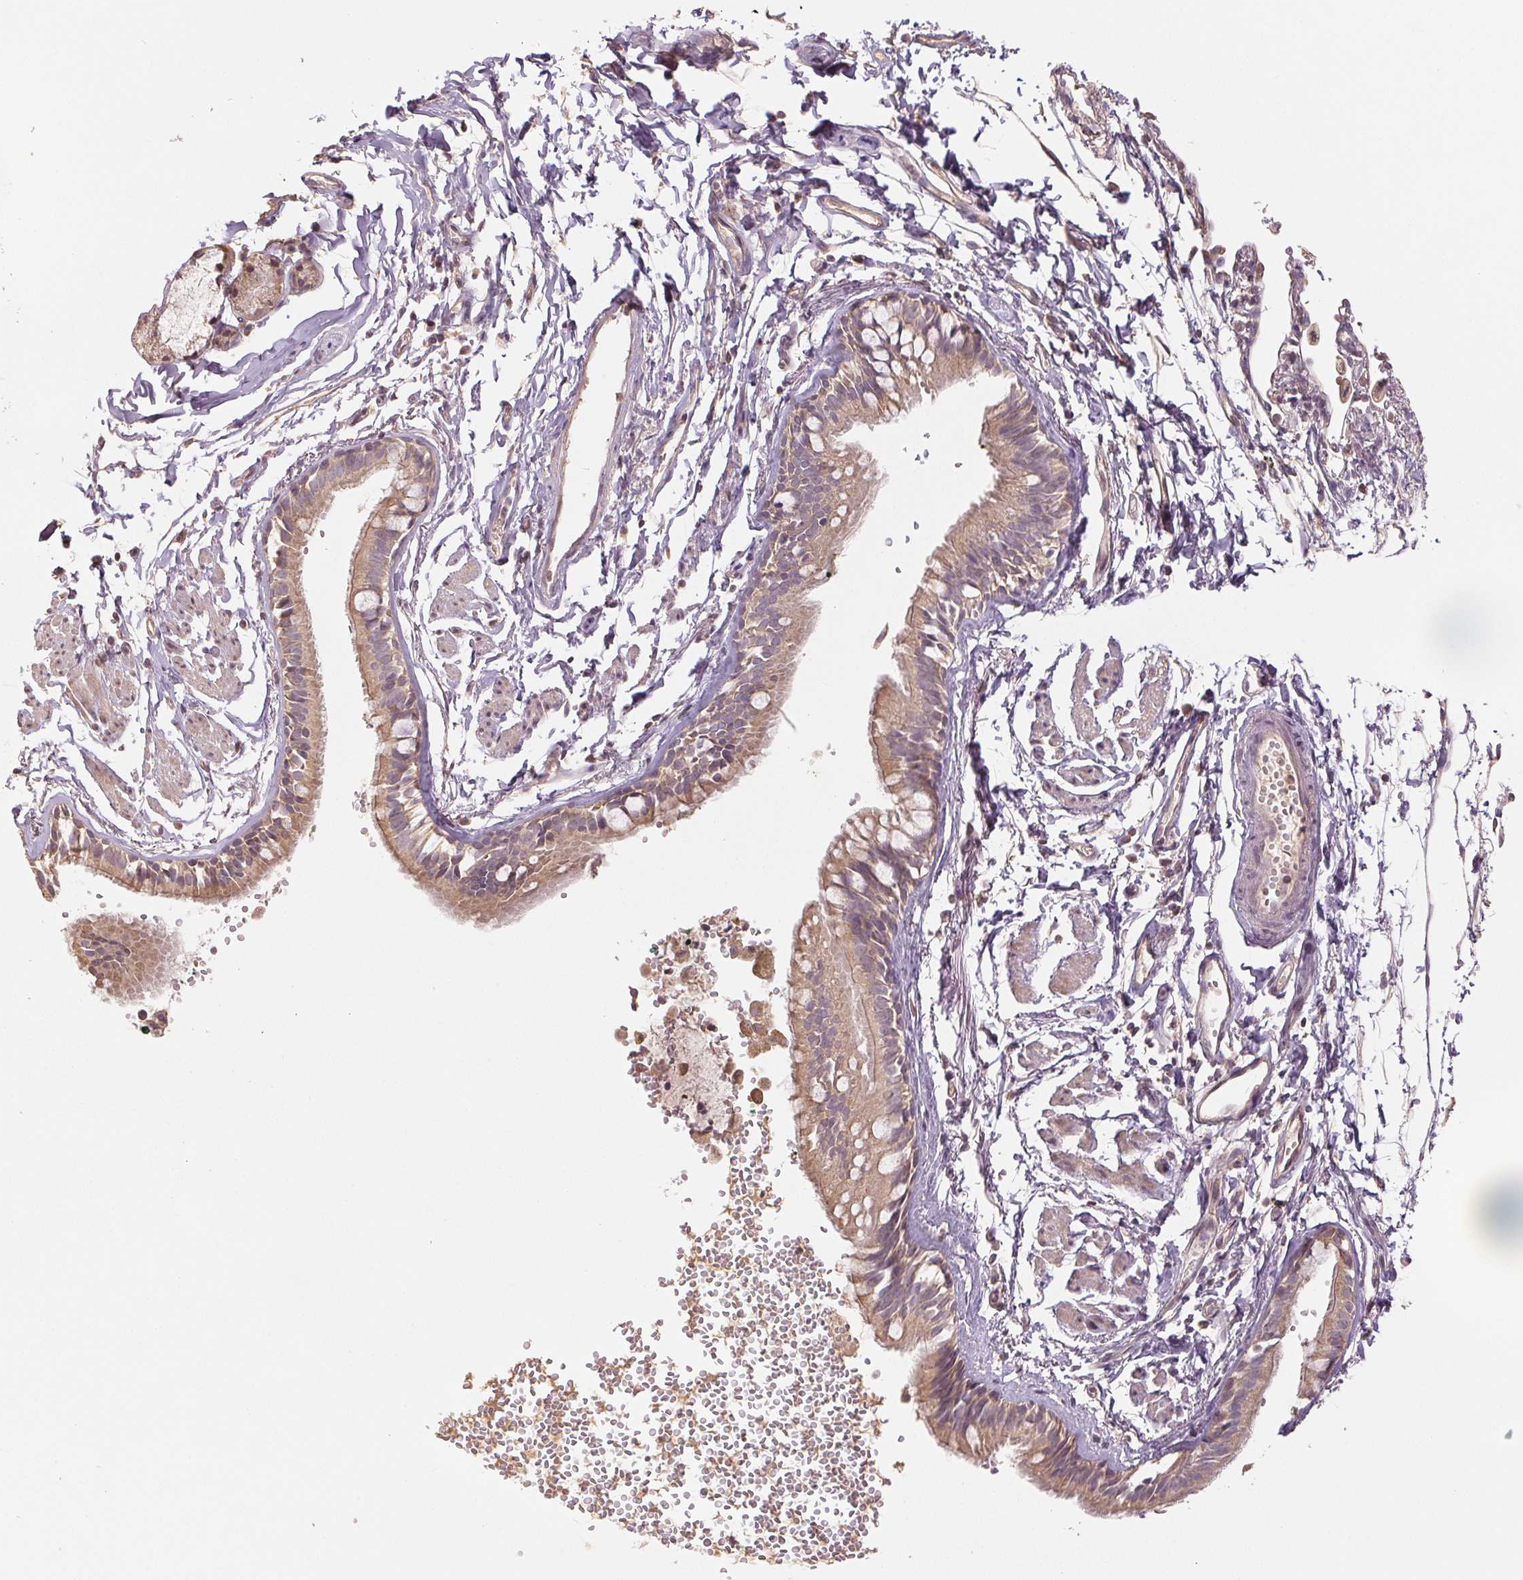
{"staining": {"intensity": "moderate", "quantity": ">75%", "location": "cytoplasmic/membranous"}, "tissue": "bronchus", "cell_type": "Respiratory epithelial cells", "image_type": "normal", "snomed": [{"axis": "morphology", "description": "Normal tissue, NOS"}, {"axis": "topography", "description": "Cartilage tissue"}, {"axis": "topography", "description": "Bronchus"}], "caption": "Protein staining of unremarkable bronchus displays moderate cytoplasmic/membranous staining in approximately >75% of respiratory epithelial cells.", "gene": "COX14", "patient": {"sex": "female", "age": 59}}